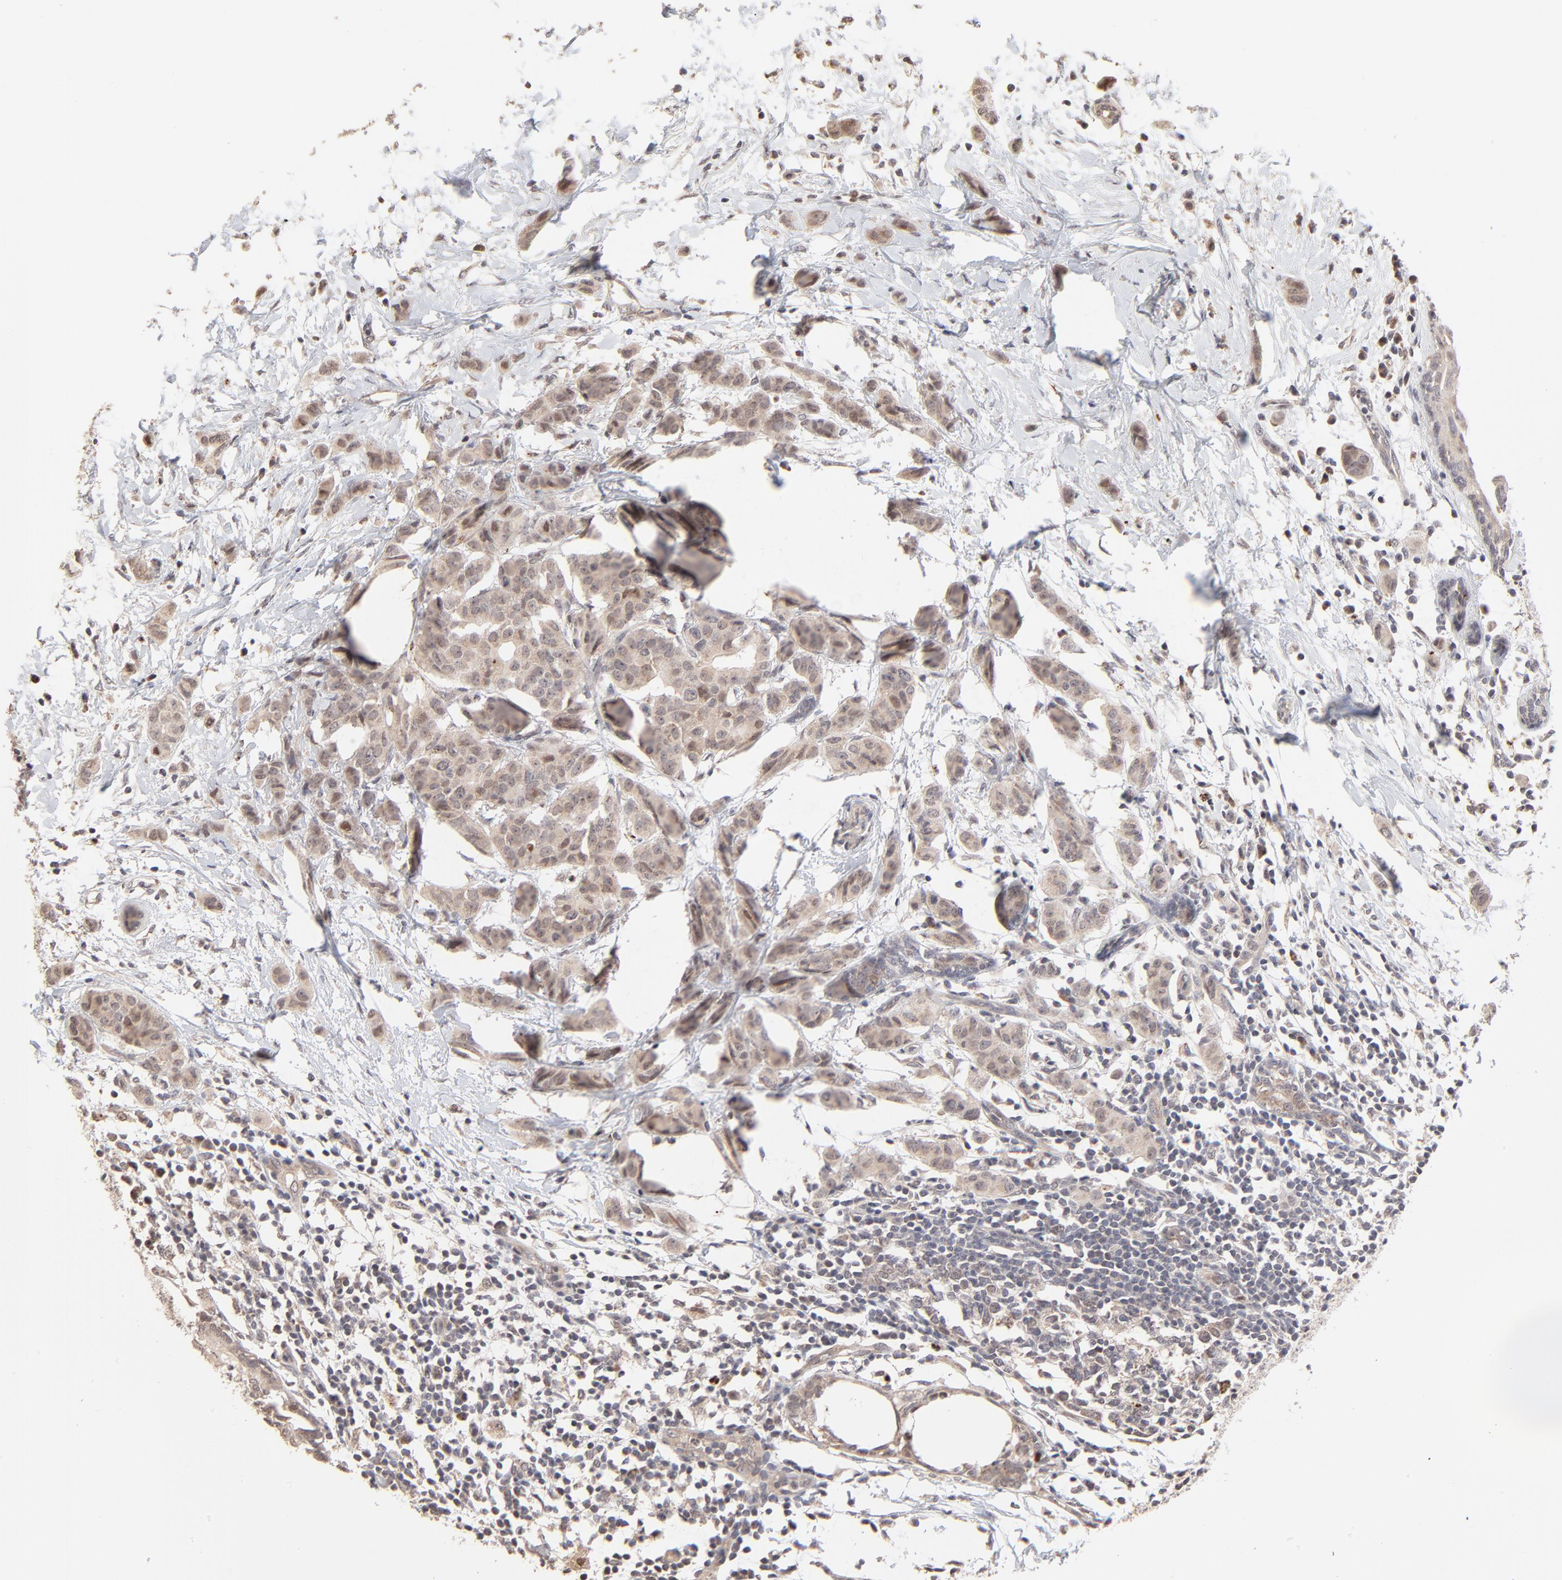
{"staining": {"intensity": "weak", "quantity": ">75%", "location": "cytoplasmic/membranous,nuclear"}, "tissue": "breast cancer", "cell_type": "Tumor cells", "image_type": "cancer", "snomed": [{"axis": "morphology", "description": "Duct carcinoma"}, {"axis": "topography", "description": "Breast"}], "caption": "Breast cancer was stained to show a protein in brown. There is low levels of weak cytoplasmic/membranous and nuclear staining in approximately >75% of tumor cells.", "gene": "MSL2", "patient": {"sex": "female", "age": 40}}